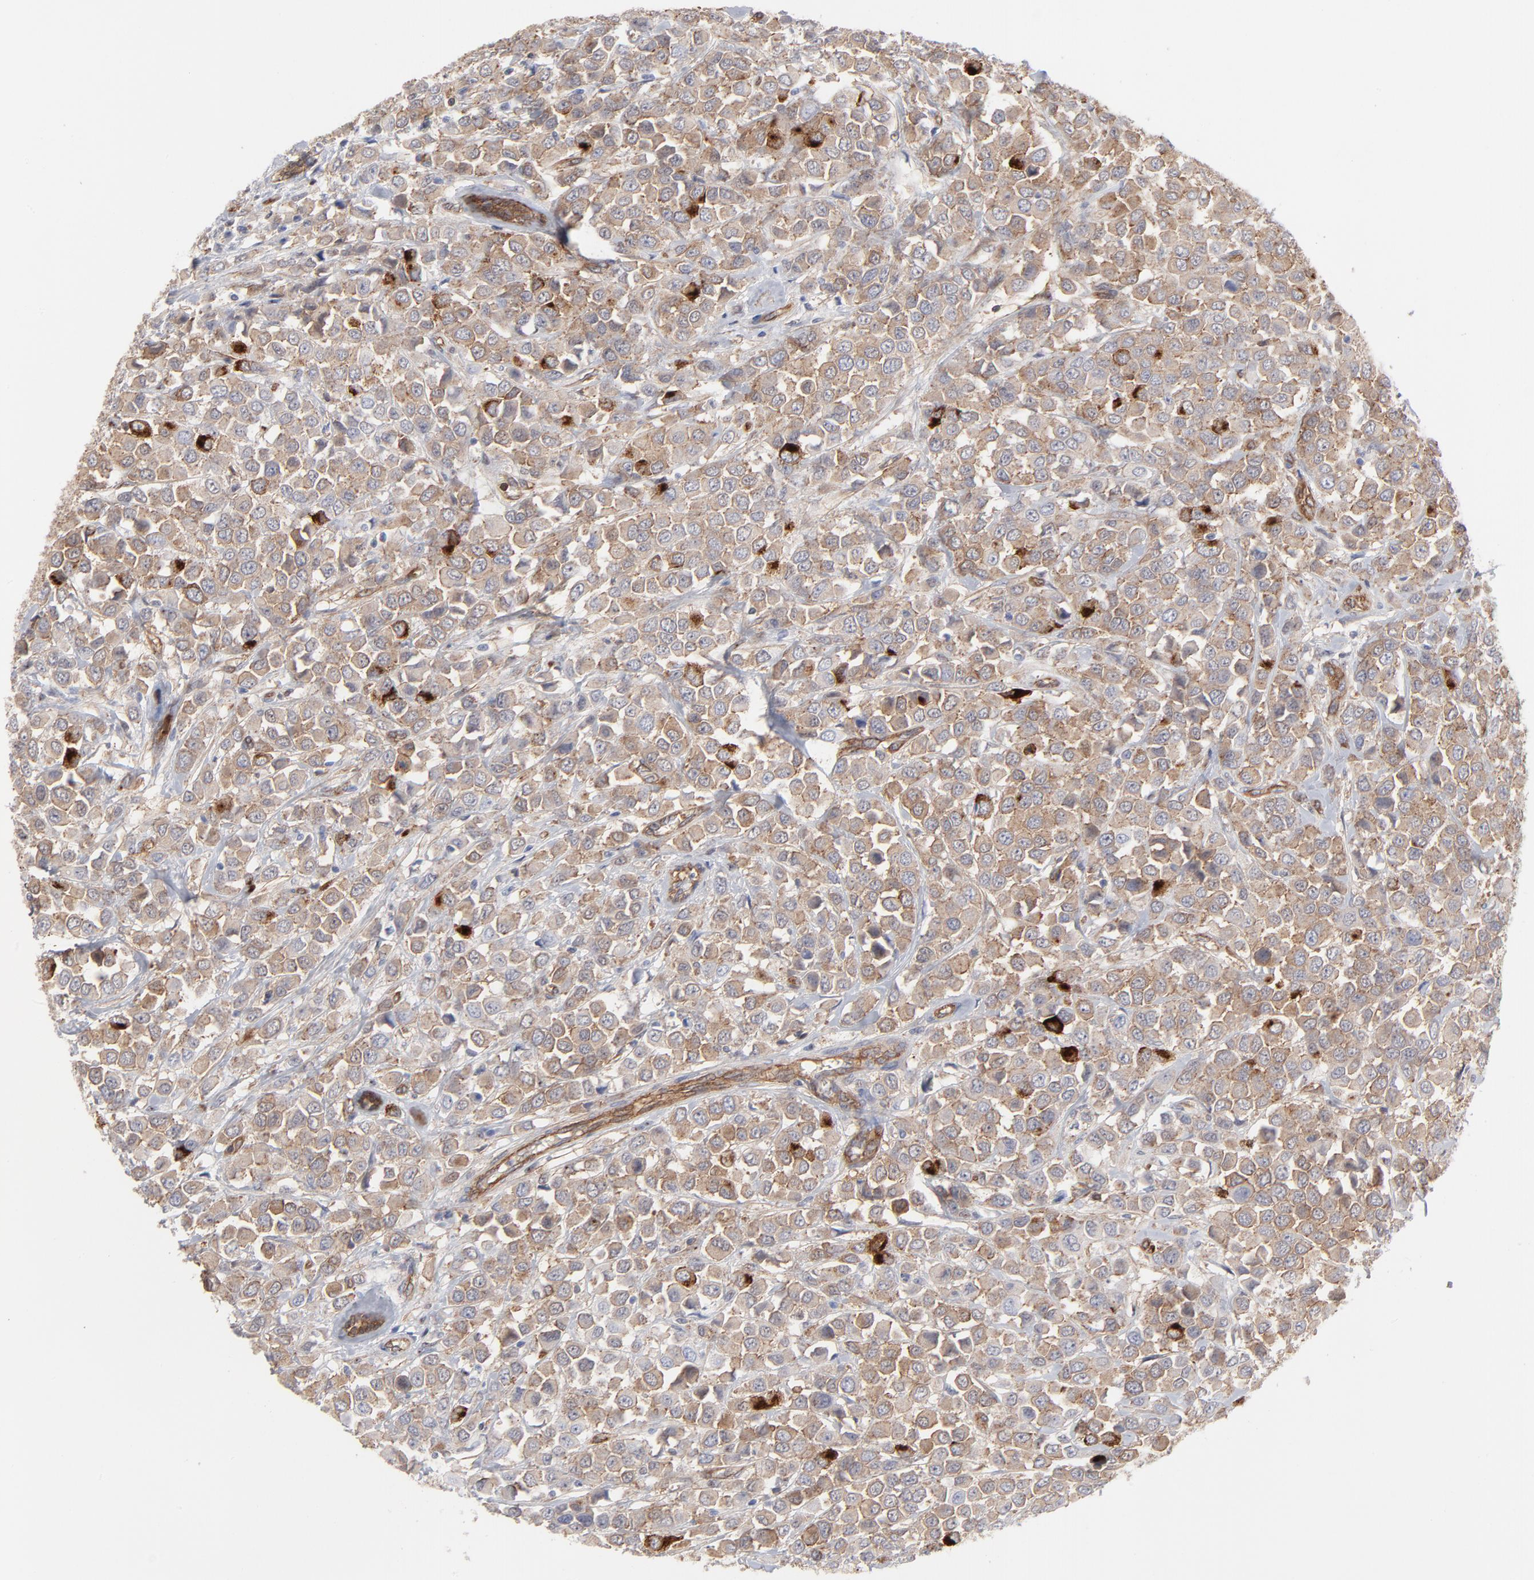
{"staining": {"intensity": "moderate", "quantity": ">75%", "location": "cytoplasmic/membranous"}, "tissue": "breast cancer", "cell_type": "Tumor cells", "image_type": "cancer", "snomed": [{"axis": "morphology", "description": "Duct carcinoma"}, {"axis": "topography", "description": "Breast"}], "caption": "Brown immunohistochemical staining in human breast cancer (infiltrating ductal carcinoma) exhibits moderate cytoplasmic/membranous expression in approximately >75% of tumor cells.", "gene": "PXN", "patient": {"sex": "female", "age": 61}}